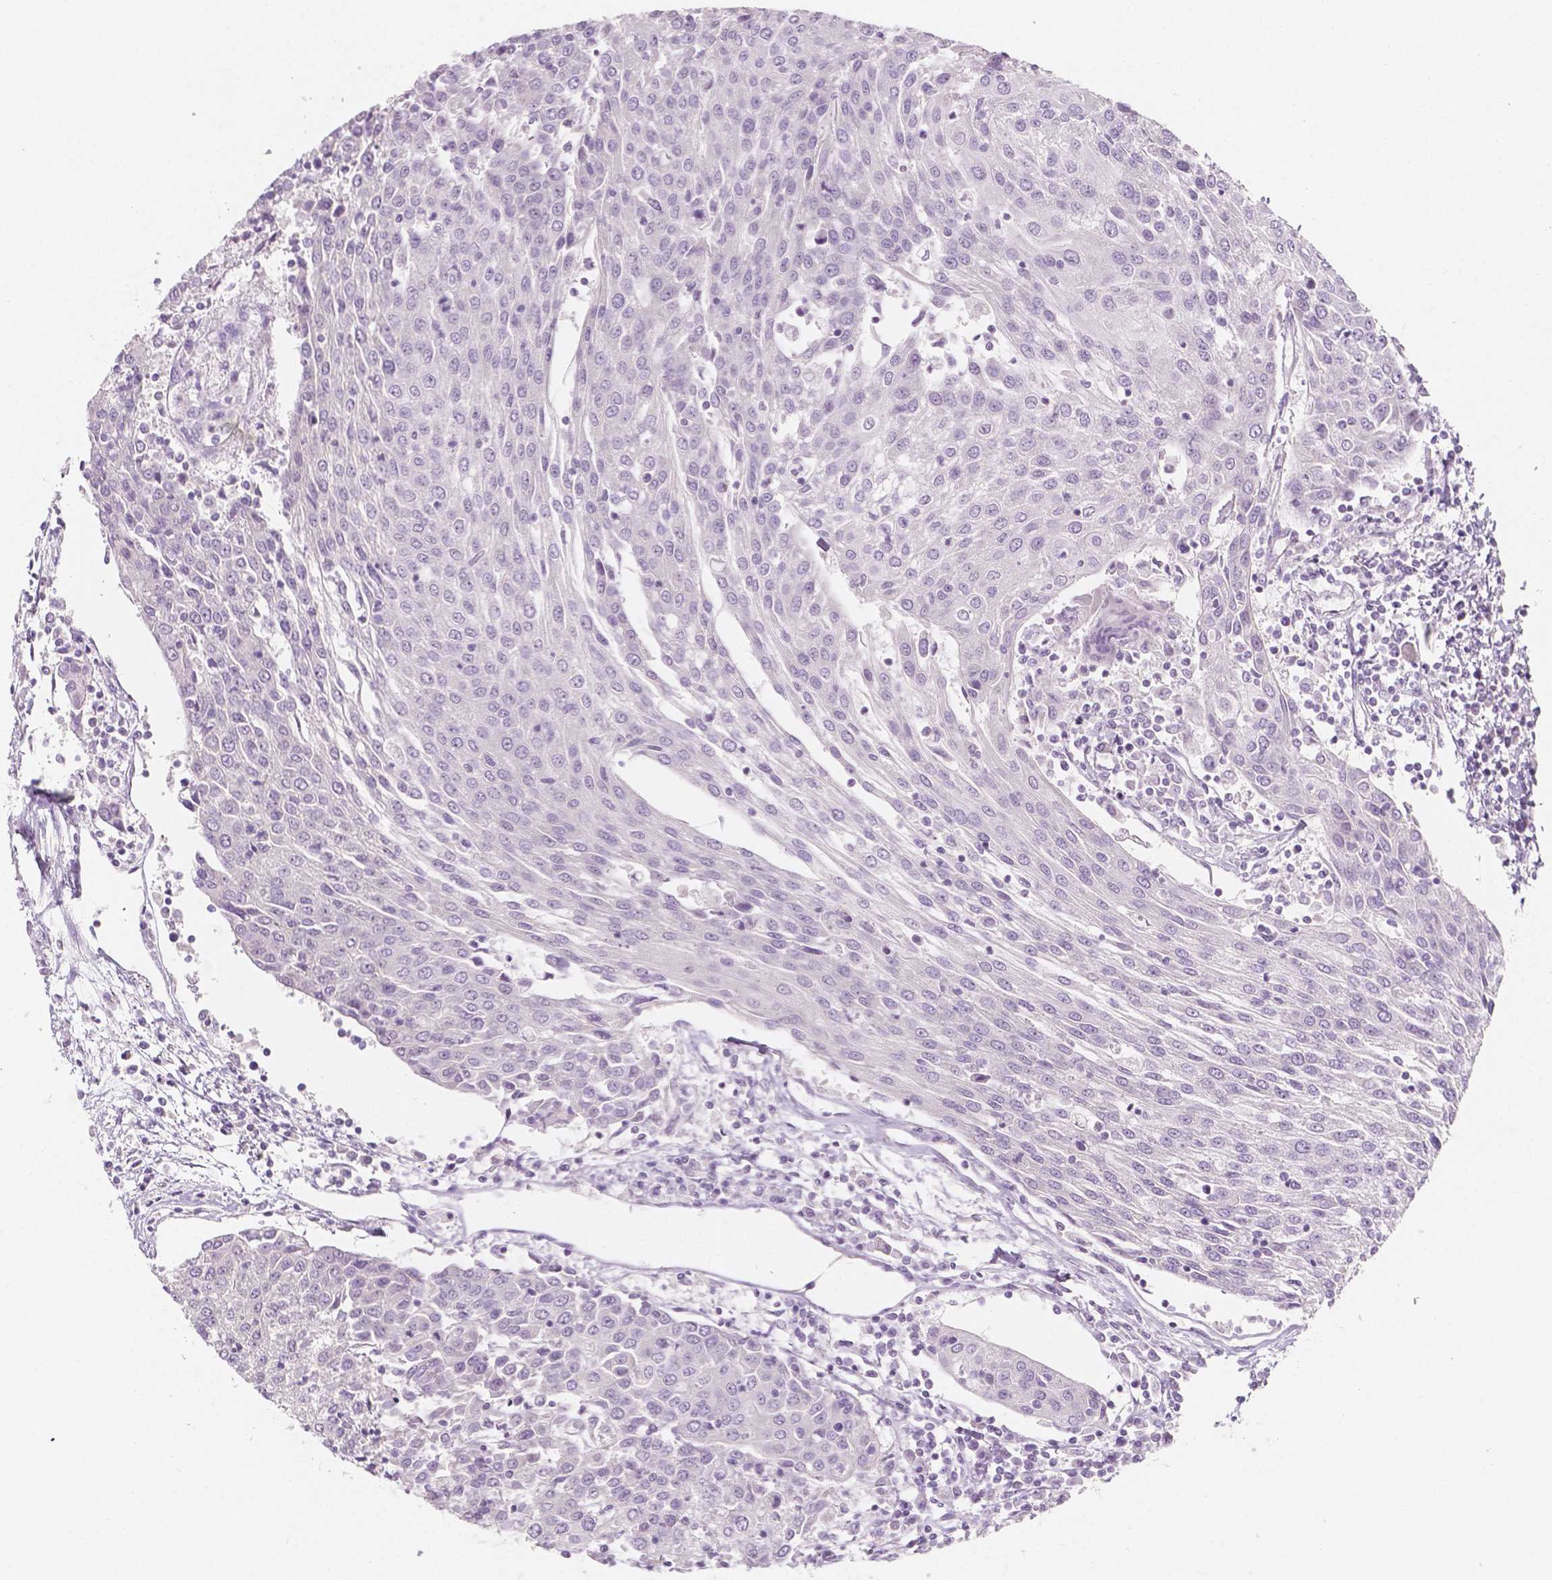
{"staining": {"intensity": "negative", "quantity": "none", "location": "none"}, "tissue": "urothelial cancer", "cell_type": "Tumor cells", "image_type": "cancer", "snomed": [{"axis": "morphology", "description": "Urothelial carcinoma, High grade"}, {"axis": "topography", "description": "Urinary bladder"}], "caption": "This is an IHC image of human urothelial carcinoma (high-grade). There is no expression in tumor cells.", "gene": "C1orf167", "patient": {"sex": "female", "age": 85}}